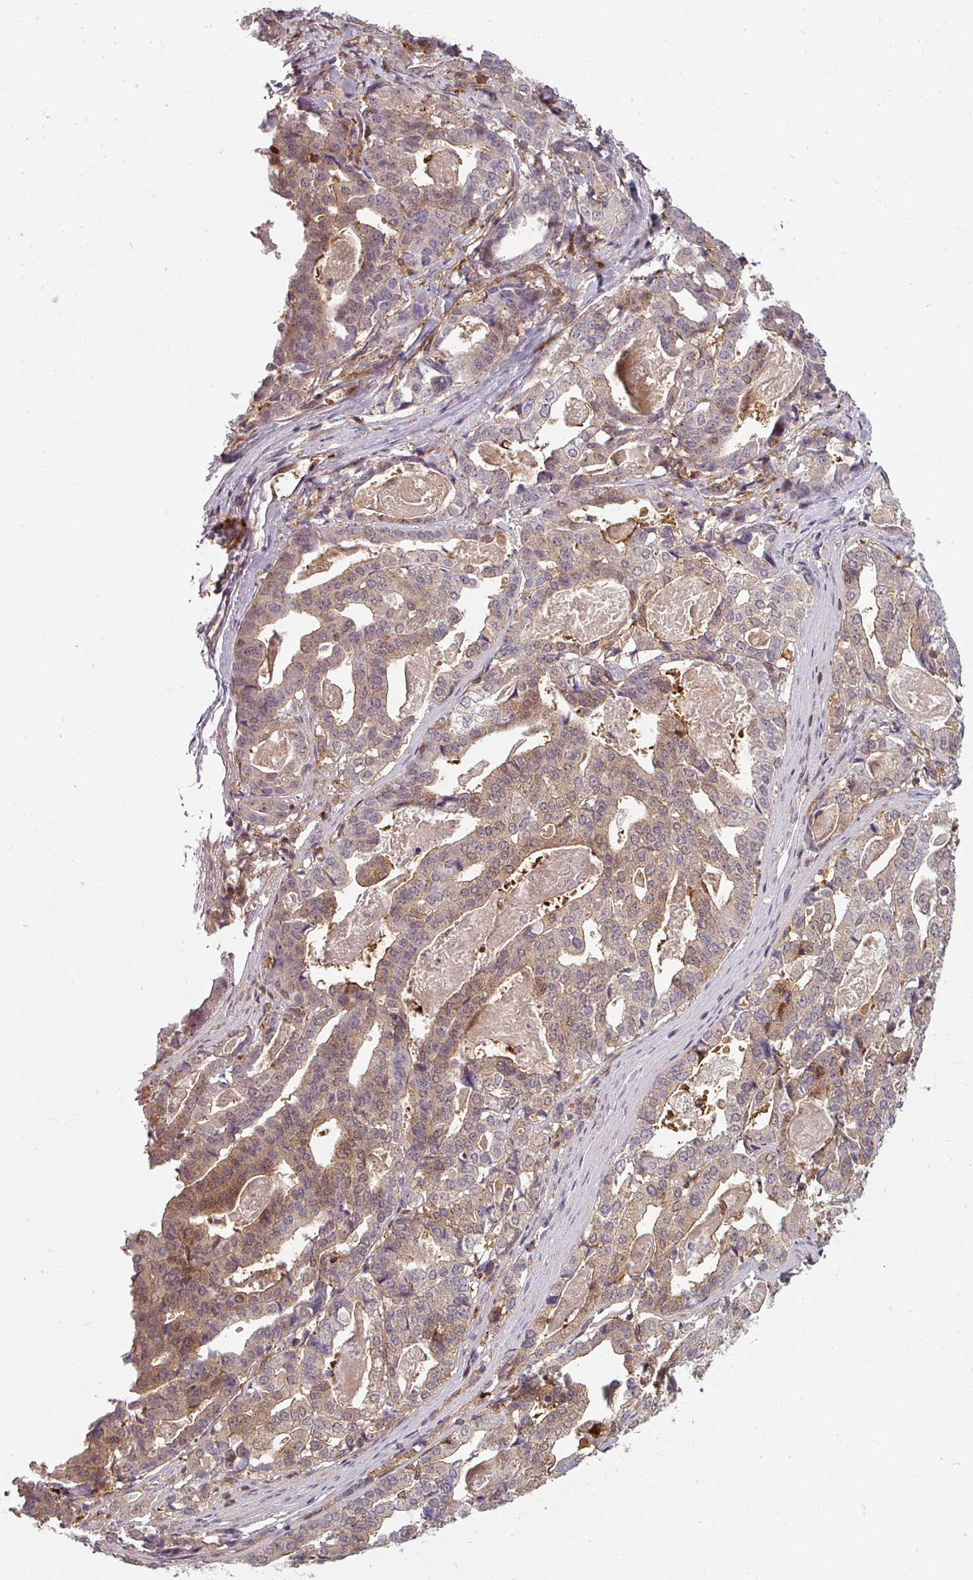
{"staining": {"intensity": "weak", "quantity": "25%-75%", "location": "cytoplasmic/membranous"}, "tissue": "stomach cancer", "cell_type": "Tumor cells", "image_type": "cancer", "snomed": [{"axis": "morphology", "description": "Adenocarcinoma, NOS"}, {"axis": "topography", "description": "Stomach"}], "caption": "This is a micrograph of IHC staining of stomach adenocarcinoma, which shows weak staining in the cytoplasmic/membranous of tumor cells.", "gene": "CLIC1", "patient": {"sex": "male", "age": 48}}